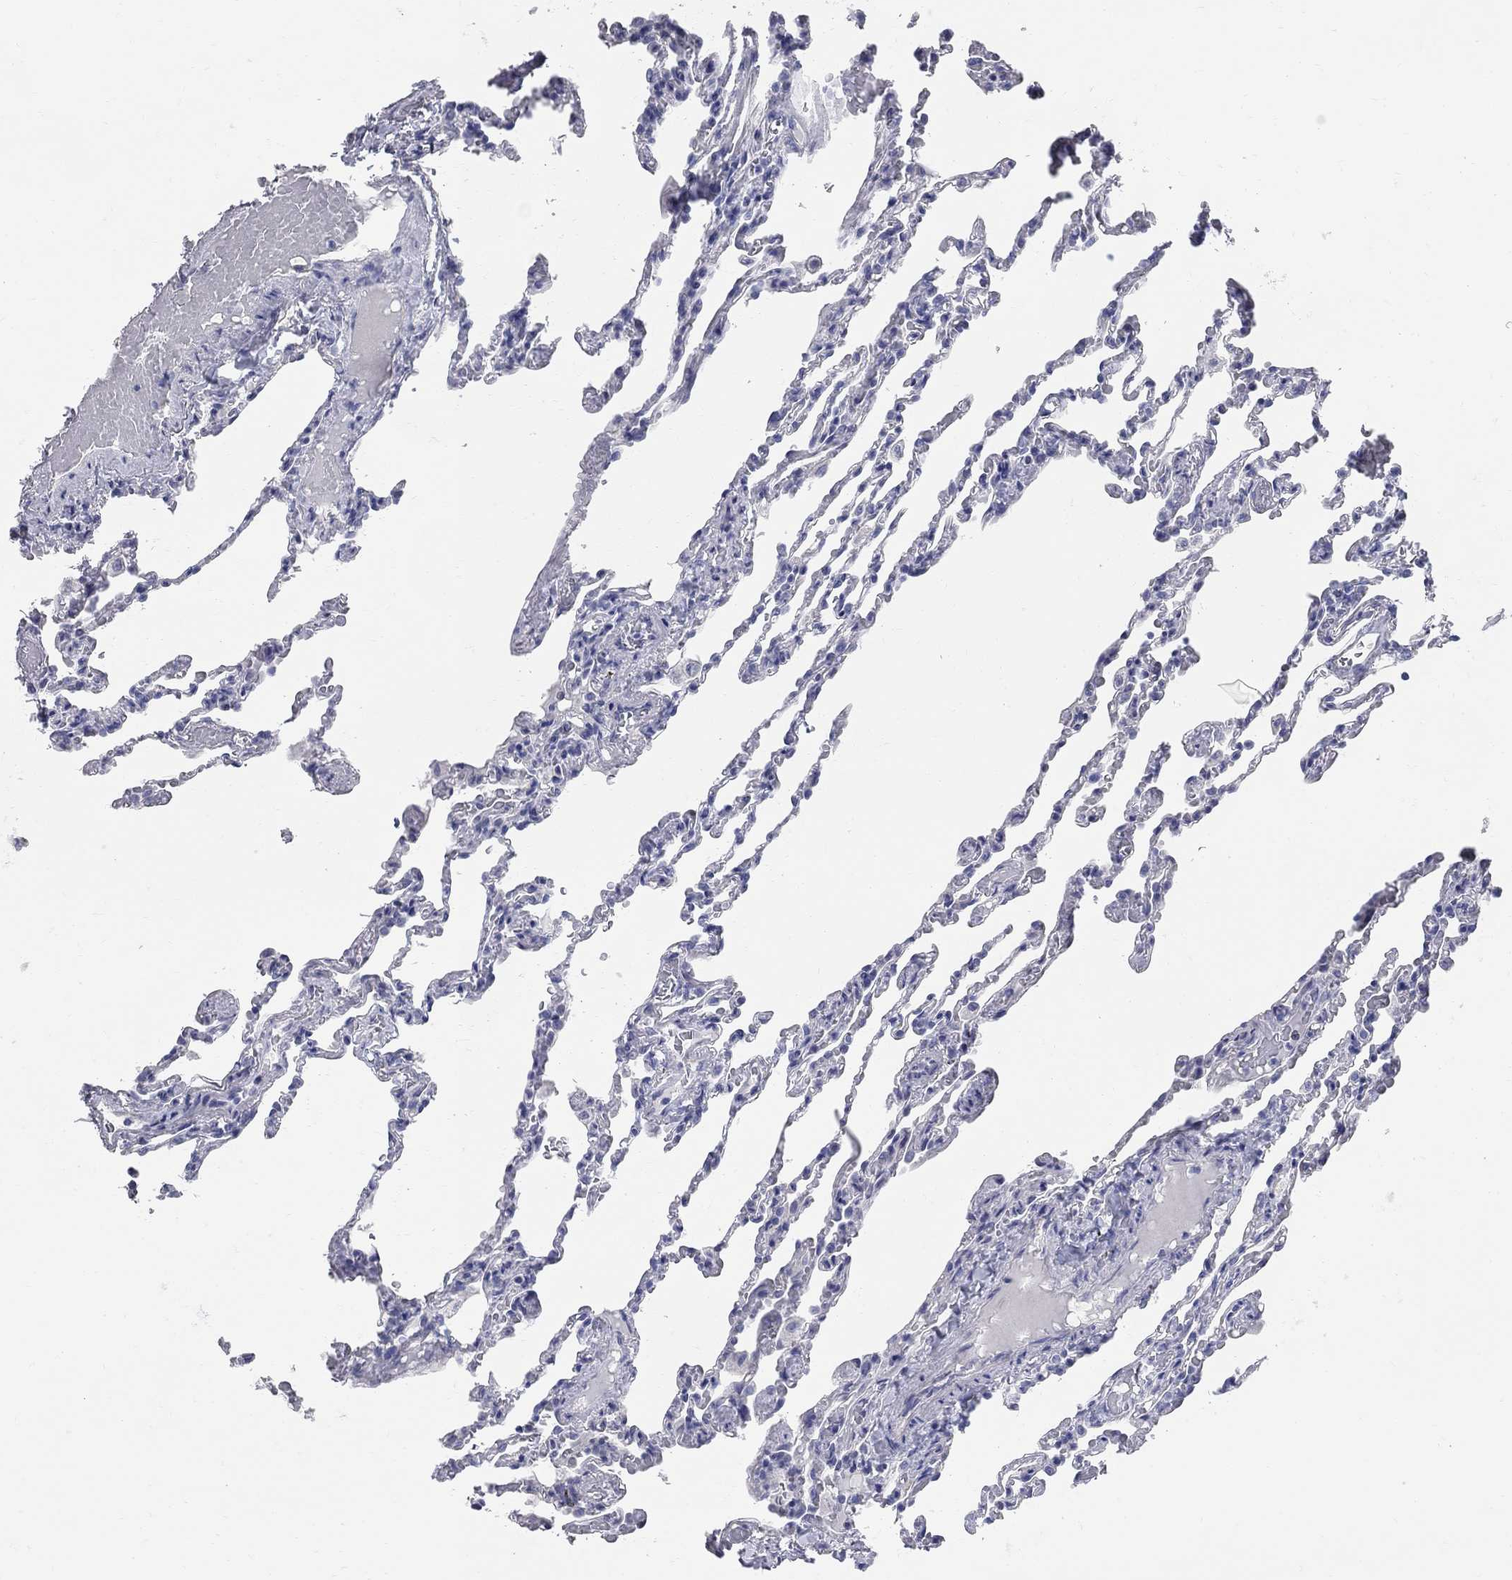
{"staining": {"intensity": "negative", "quantity": "none", "location": "none"}, "tissue": "lung", "cell_type": "Alveolar cells", "image_type": "normal", "snomed": [{"axis": "morphology", "description": "Normal tissue, NOS"}, {"axis": "topography", "description": "Lung"}], "caption": "There is no significant staining in alveolar cells of lung. (Stains: DAB (3,3'-diaminobenzidine) IHC with hematoxylin counter stain, Microscopy: brightfield microscopy at high magnification).", "gene": "AOX1", "patient": {"sex": "female", "age": 43}}